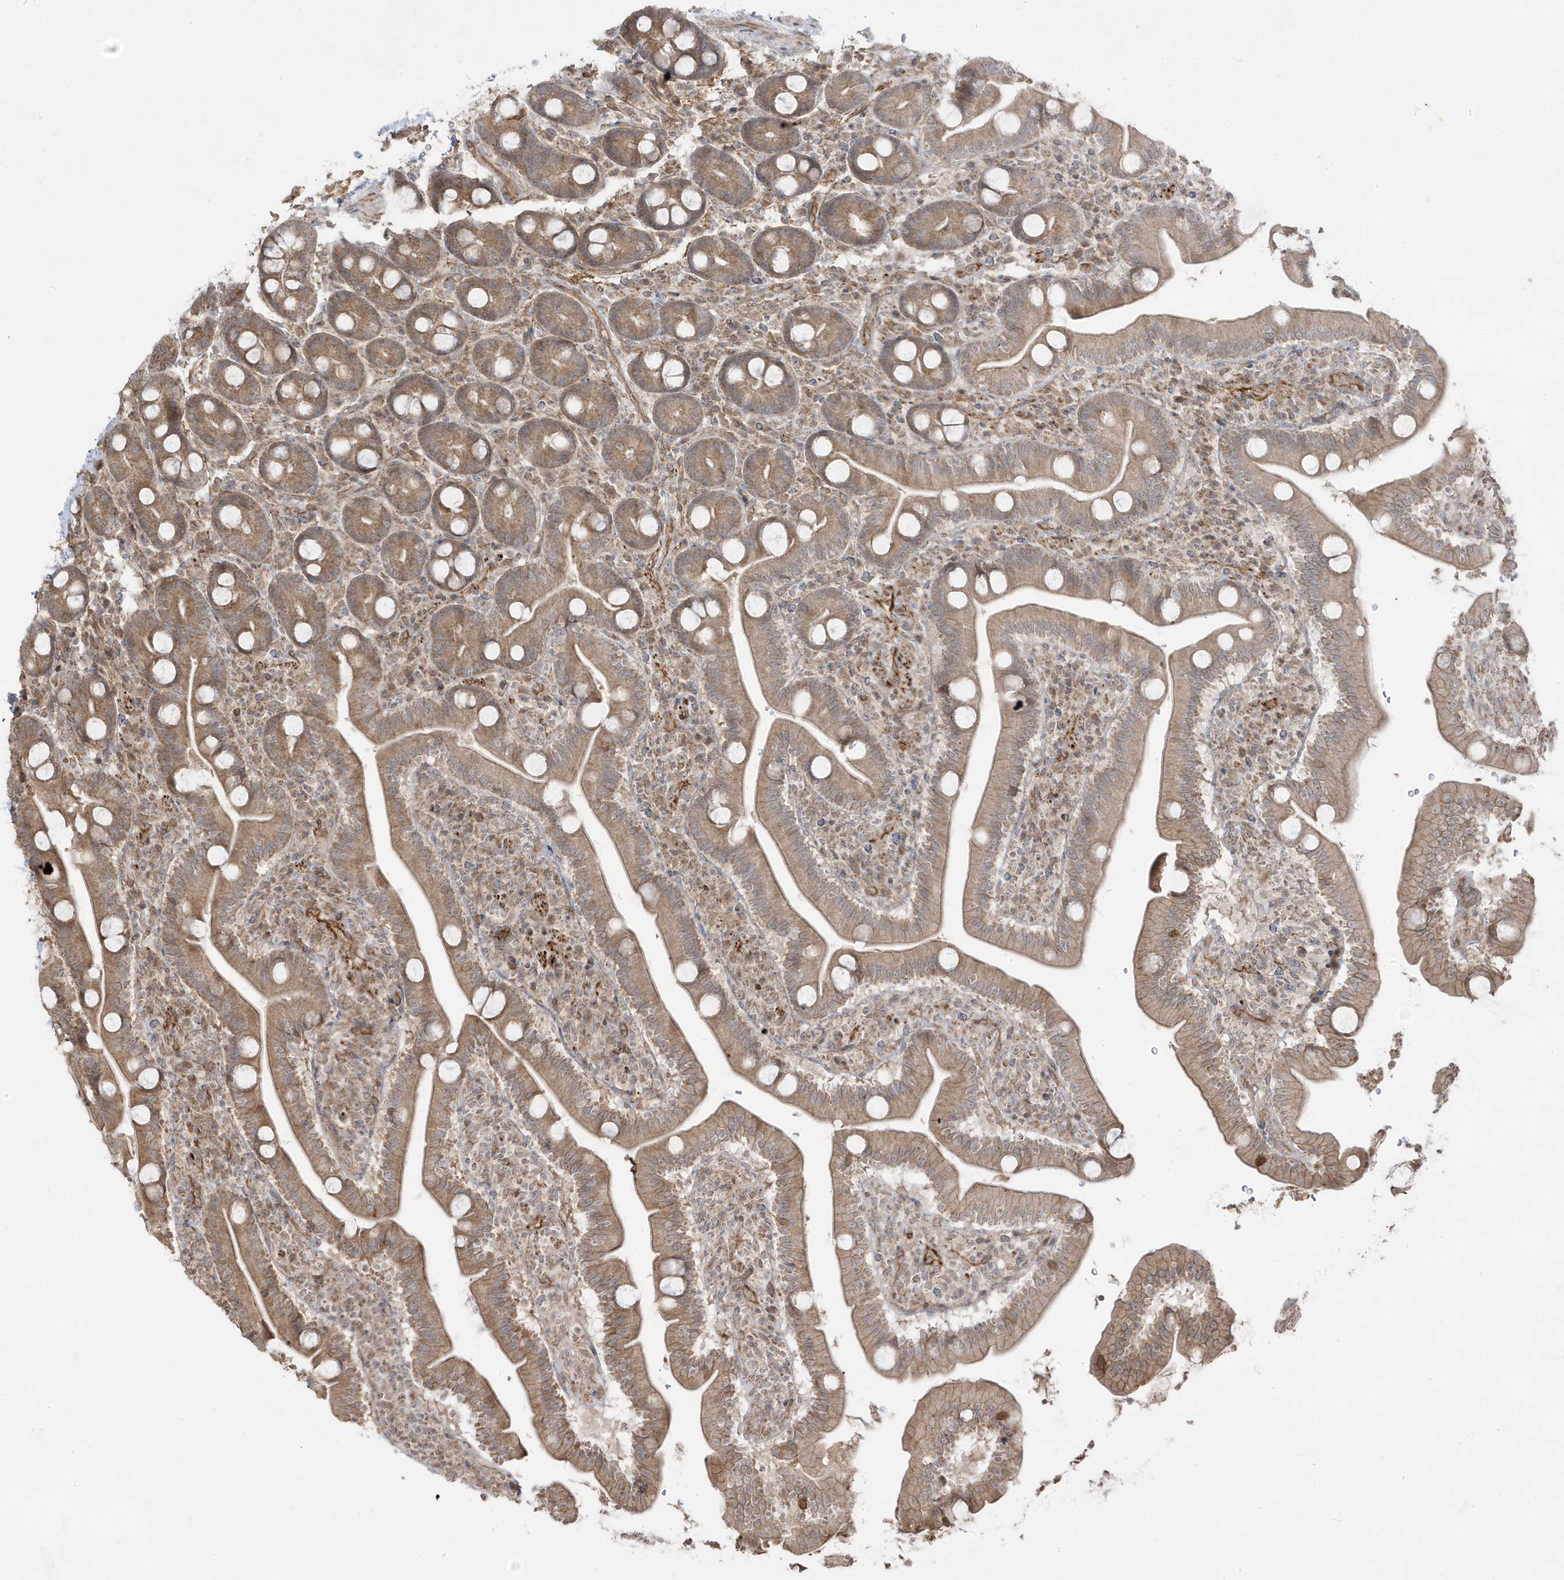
{"staining": {"intensity": "moderate", "quantity": ">75%", "location": "cytoplasmic/membranous"}, "tissue": "duodenum", "cell_type": "Glandular cells", "image_type": "normal", "snomed": [{"axis": "morphology", "description": "Normal tissue, NOS"}, {"axis": "topography", "description": "Duodenum"}], "caption": "Immunohistochemical staining of benign duodenum shows moderate cytoplasmic/membranous protein positivity in about >75% of glandular cells. Nuclei are stained in blue.", "gene": "DNAJC12", "patient": {"sex": "male", "age": 35}}